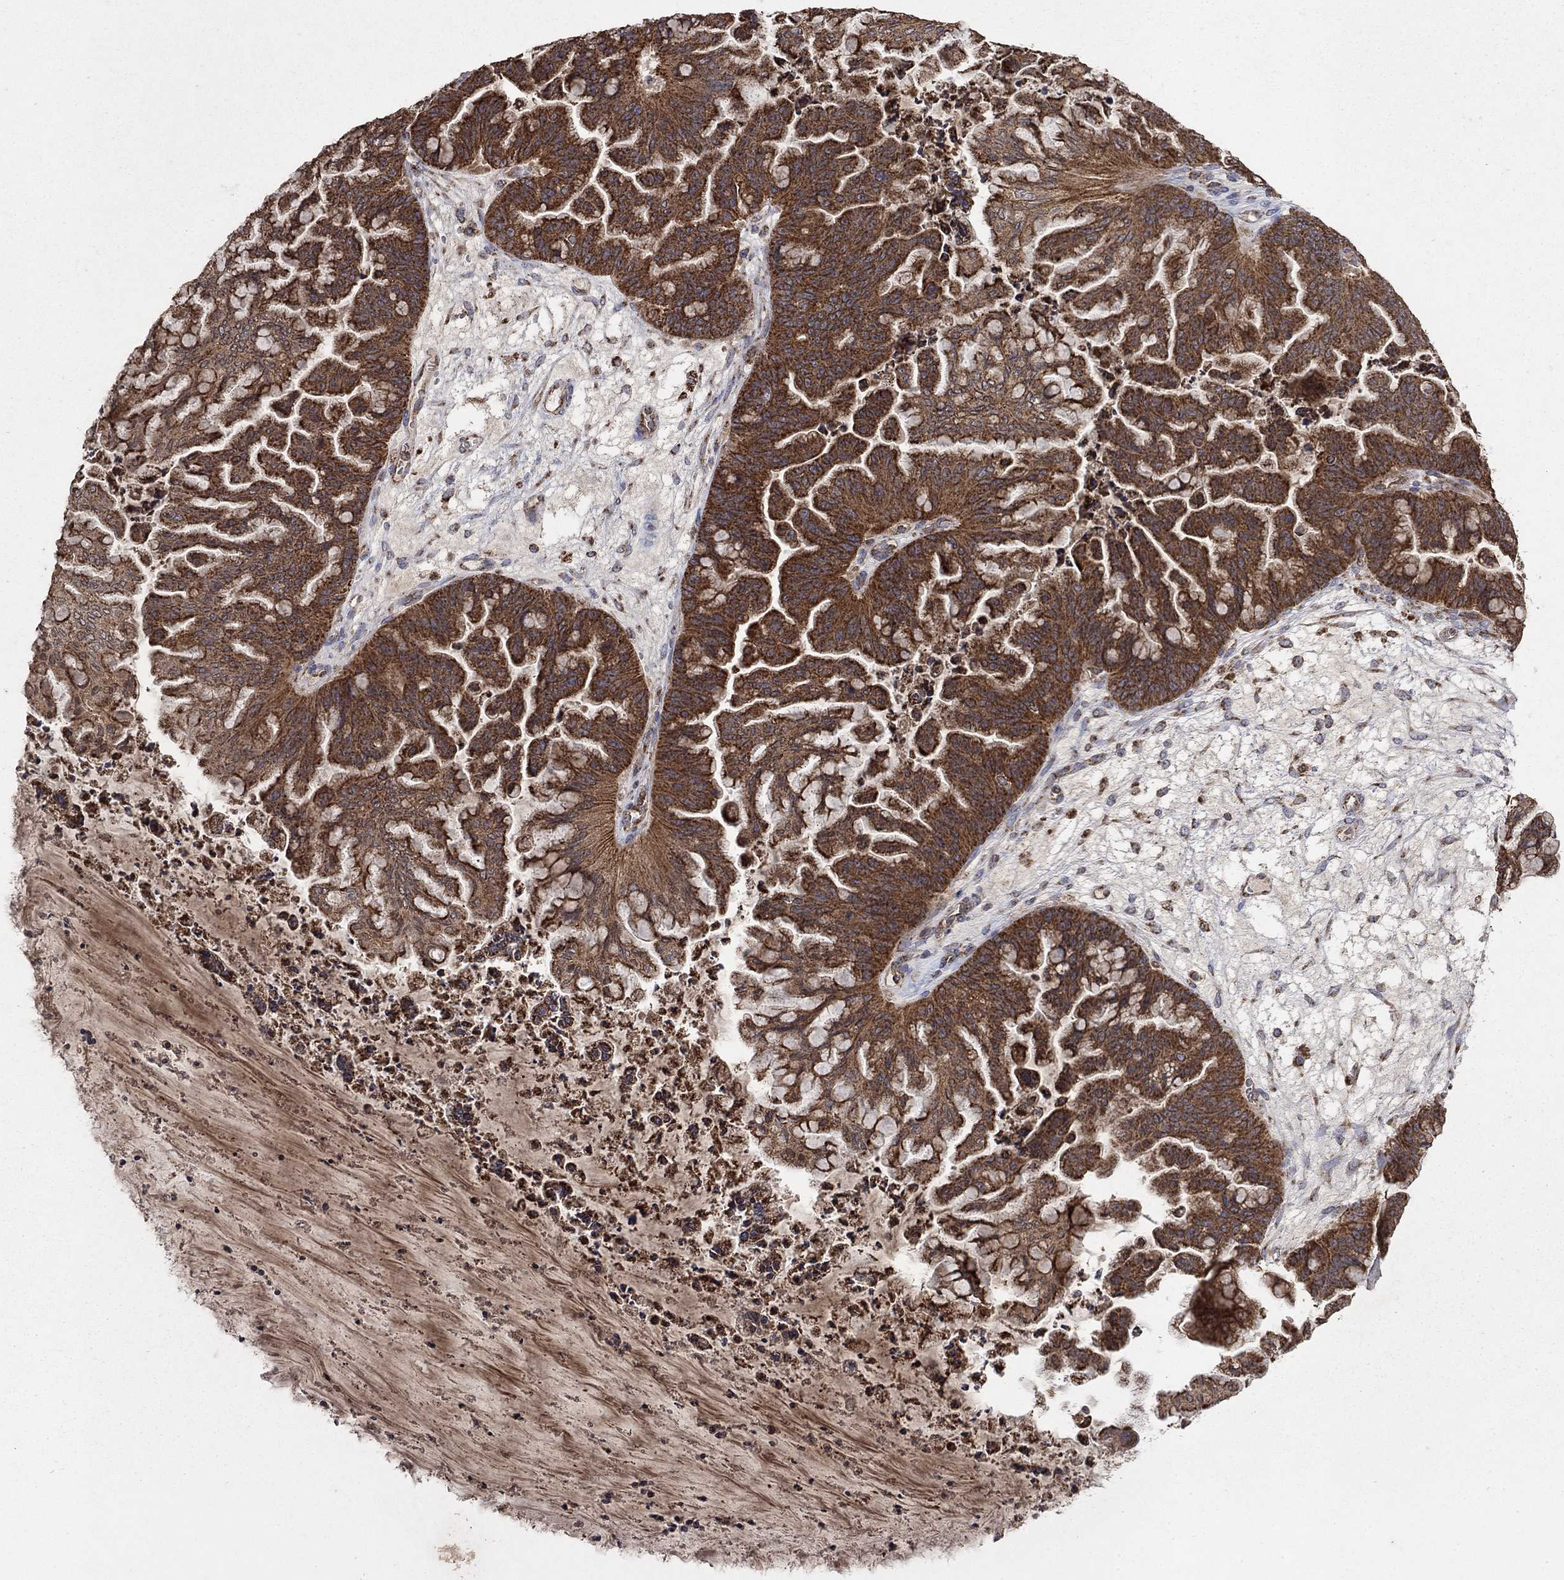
{"staining": {"intensity": "strong", "quantity": "25%-75%", "location": "cytoplasmic/membranous"}, "tissue": "ovarian cancer", "cell_type": "Tumor cells", "image_type": "cancer", "snomed": [{"axis": "morphology", "description": "Cystadenocarcinoma, mucinous, NOS"}, {"axis": "topography", "description": "Ovary"}], "caption": "This image exhibits immunohistochemistry (IHC) staining of ovarian cancer (mucinous cystadenocarcinoma), with high strong cytoplasmic/membranous positivity in approximately 25%-75% of tumor cells.", "gene": "DPH1", "patient": {"sex": "female", "age": 67}}